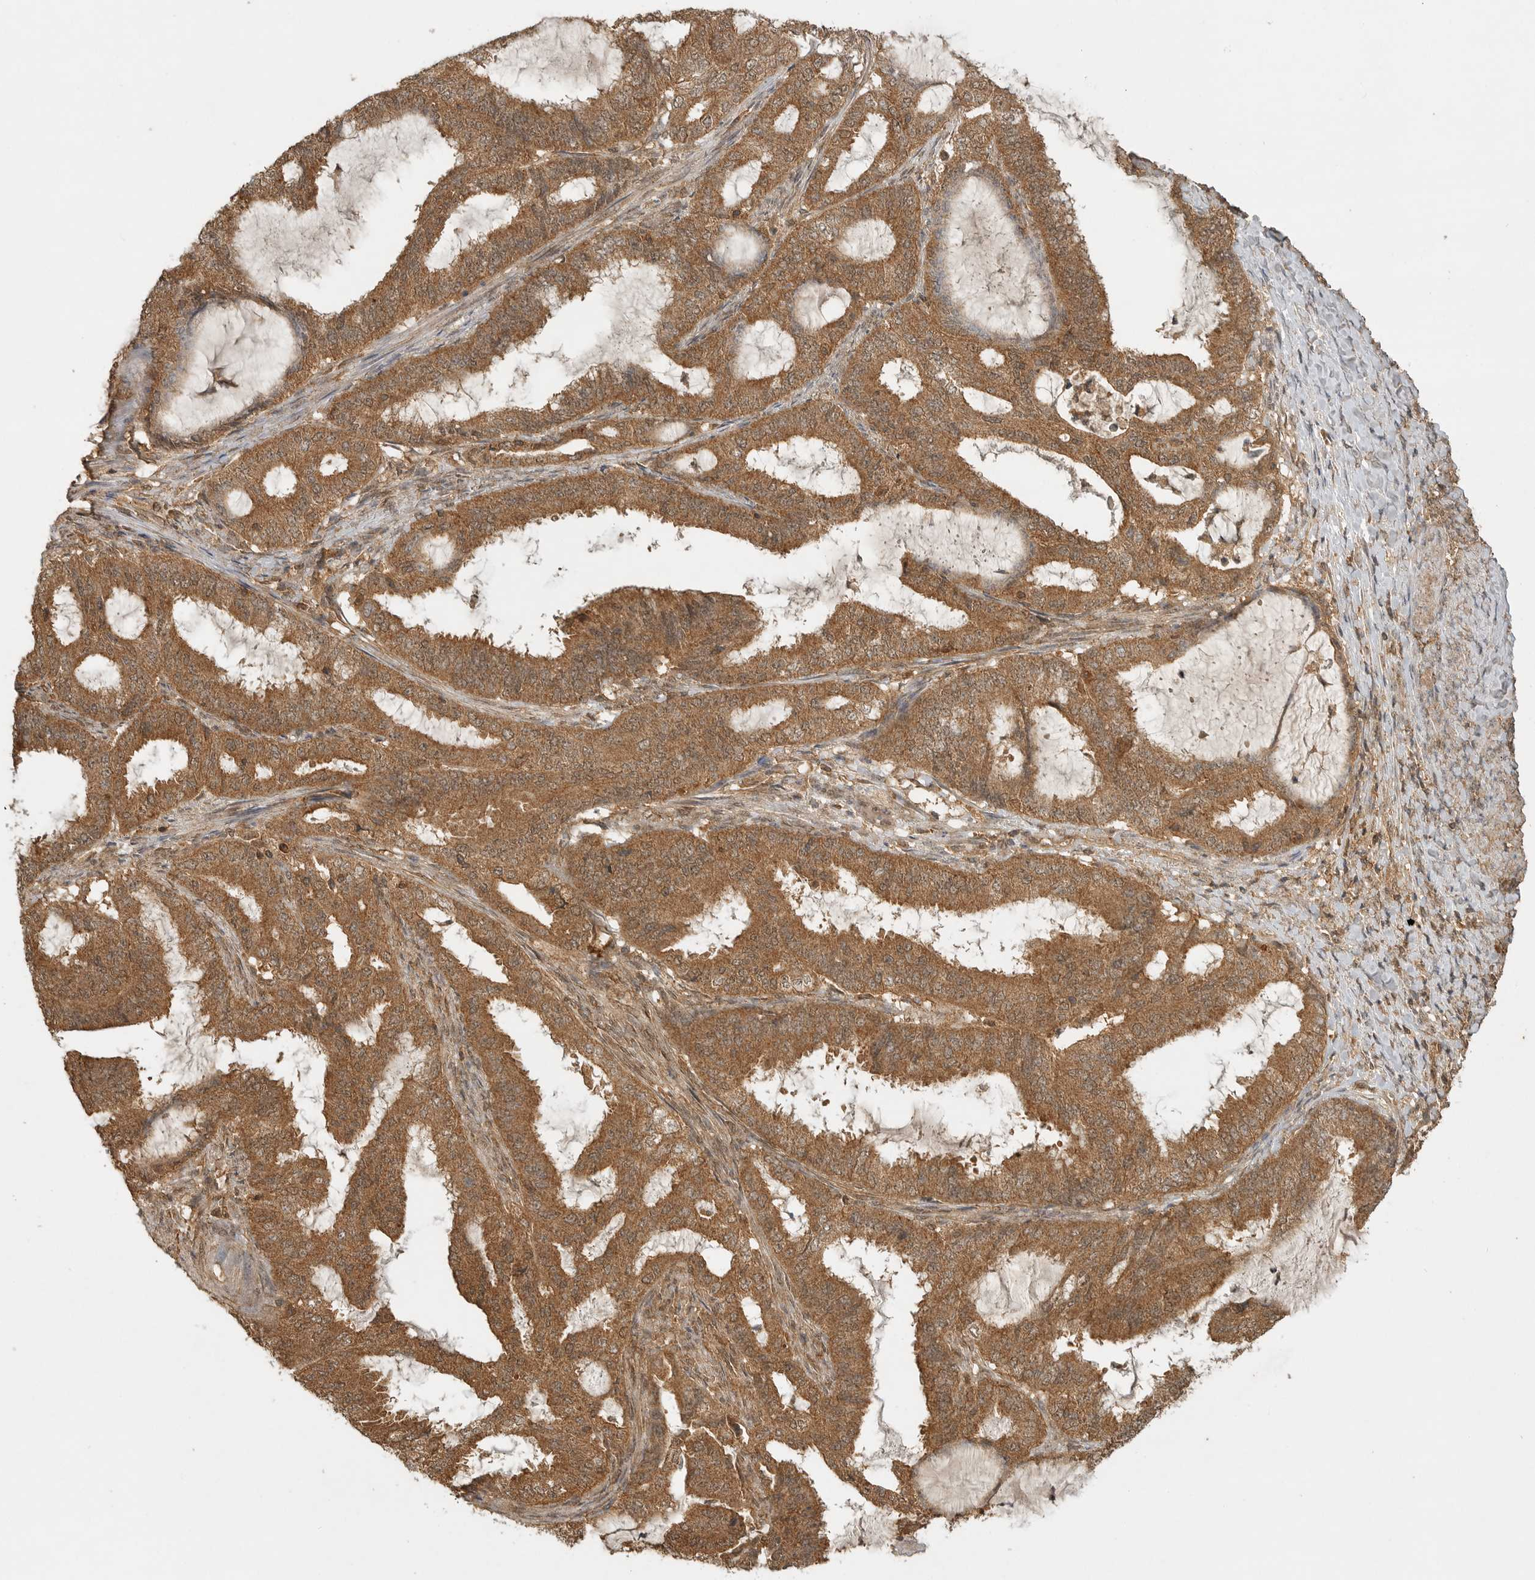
{"staining": {"intensity": "moderate", "quantity": ">75%", "location": "cytoplasmic/membranous,nuclear"}, "tissue": "endometrial cancer", "cell_type": "Tumor cells", "image_type": "cancer", "snomed": [{"axis": "morphology", "description": "Adenocarcinoma, NOS"}, {"axis": "topography", "description": "Endometrium"}], "caption": "Protein positivity by IHC displays moderate cytoplasmic/membranous and nuclear expression in about >75% of tumor cells in endometrial adenocarcinoma.", "gene": "ICOSLG", "patient": {"sex": "female", "age": 51}}